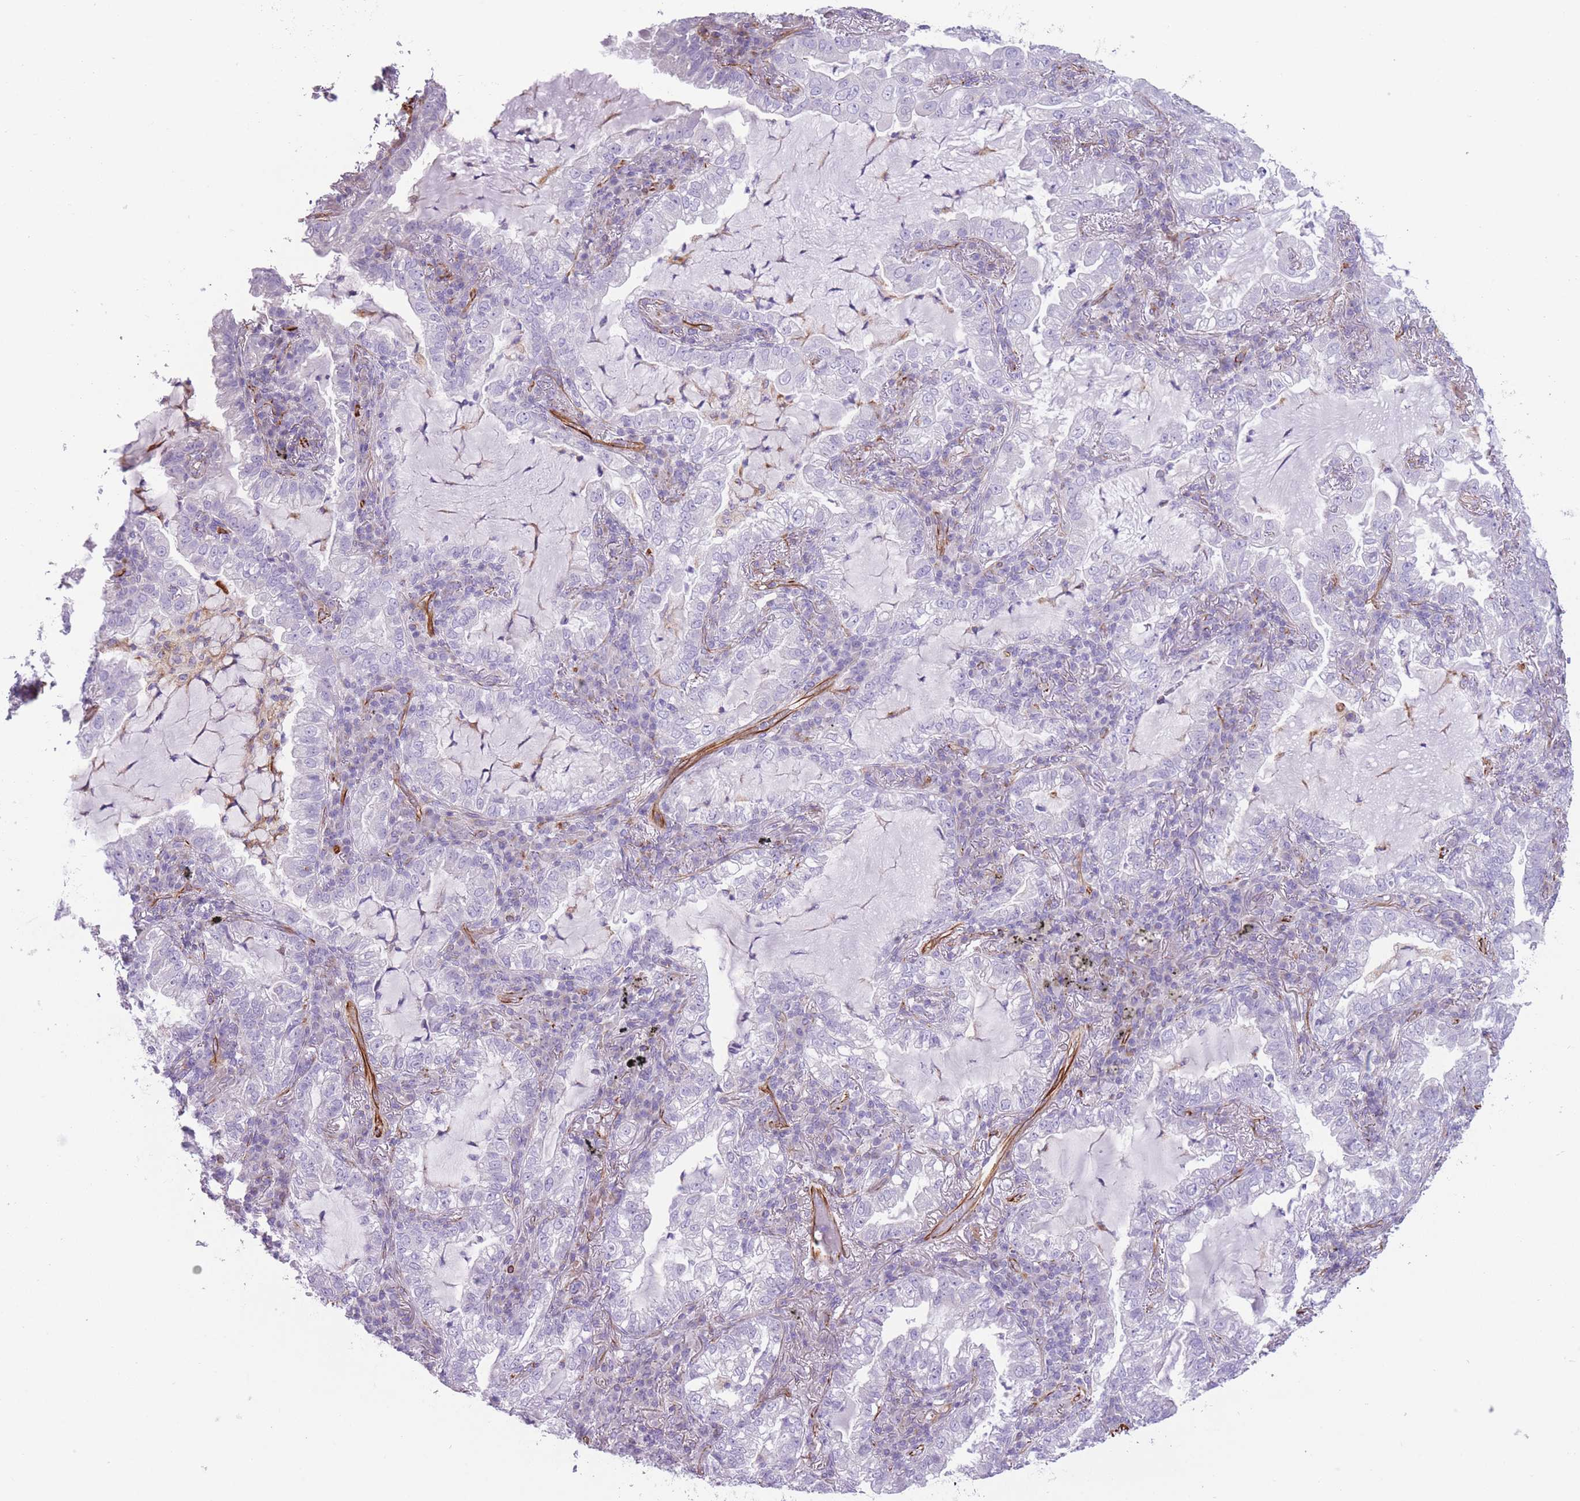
{"staining": {"intensity": "negative", "quantity": "none", "location": "none"}, "tissue": "lung cancer", "cell_type": "Tumor cells", "image_type": "cancer", "snomed": [{"axis": "morphology", "description": "Adenocarcinoma, NOS"}, {"axis": "topography", "description": "Lung"}], "caption": "IHC micrograph of neoplastic tissue: human lung cancer stained with DAB (3,3'-diaminobenzidine) exhibits no significant protein staining in tumor cells.", "gene": "PTCD1", "patient": {"sex": "female", "age": 73}}